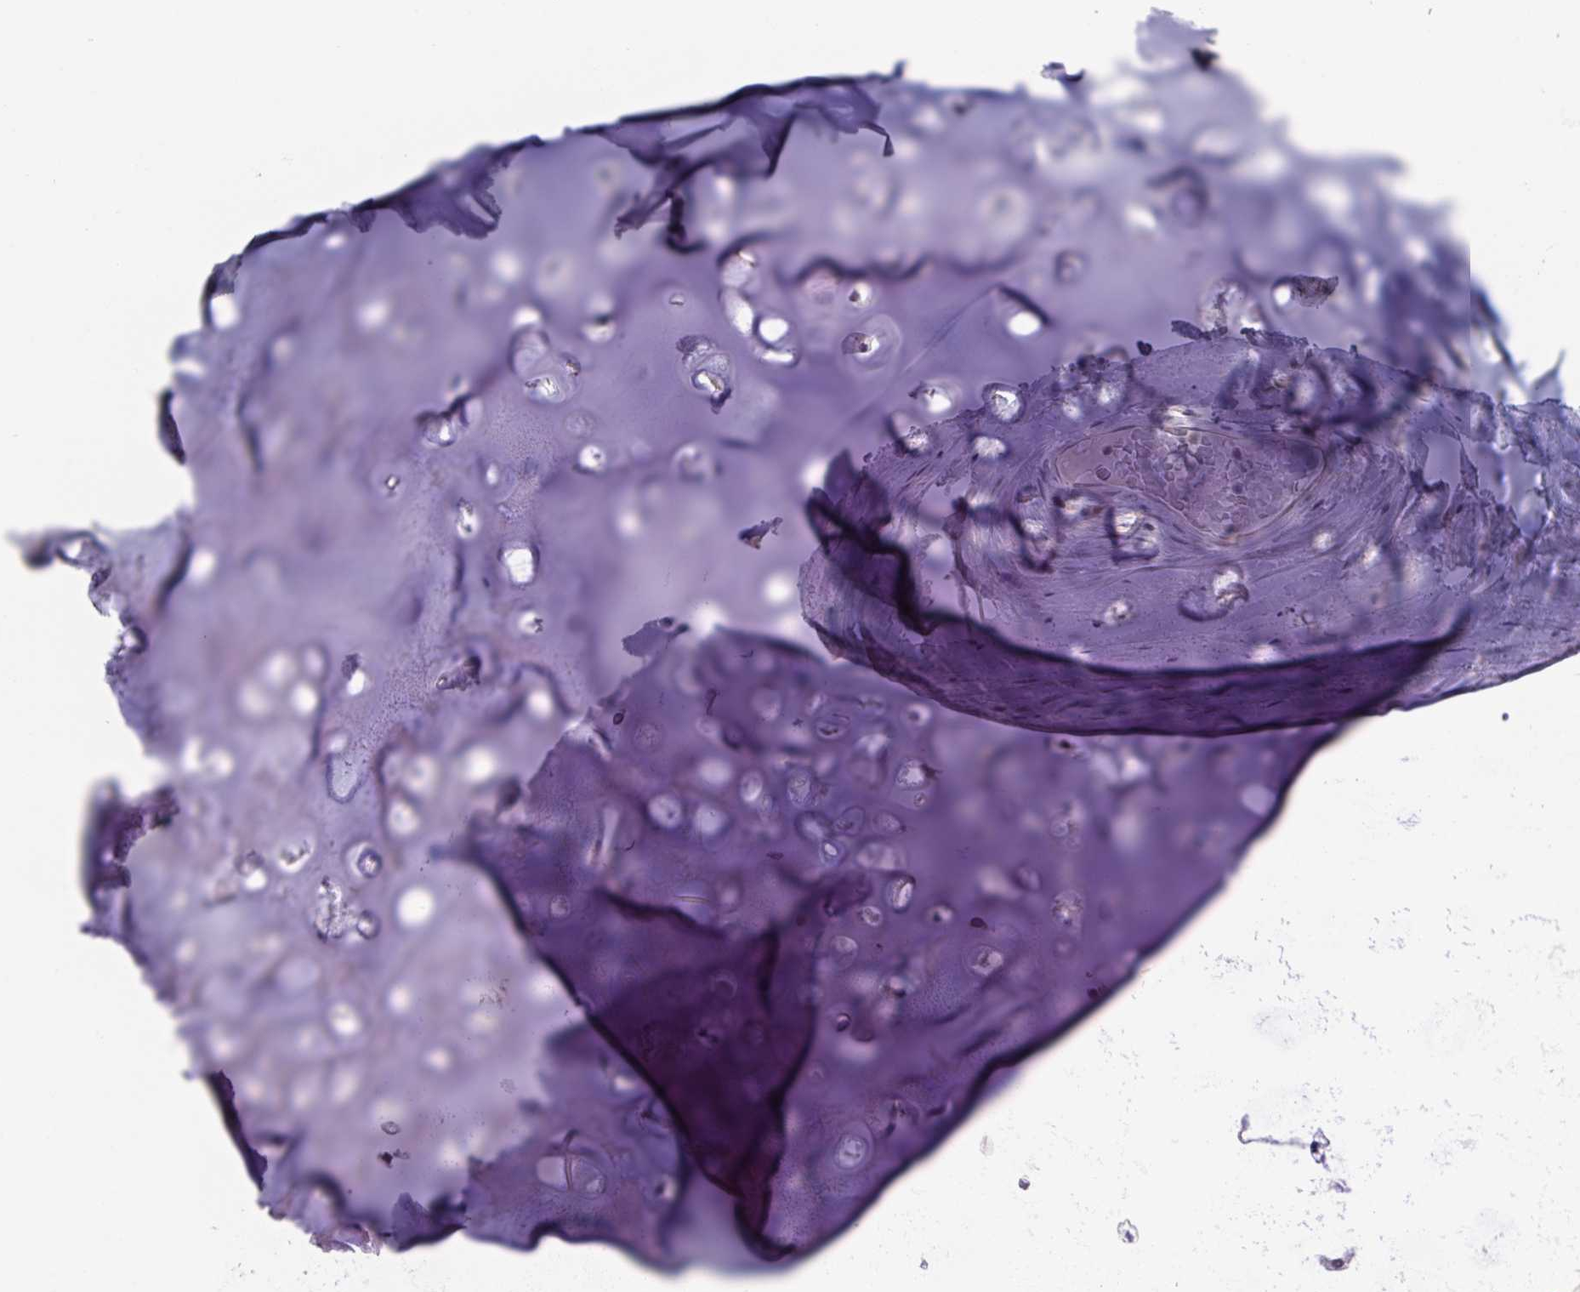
{"staining": {"intensity": "negative", "quantity": "none", "location": "none"}, "tissue": "adipose tissue", "cell_type": "Adipocytes", "image_type": "normal", "snomed": [{"axis": "morphology", "description": "Normal tissue, NOS"}, {"axis": "topography", "description": "Cartilage tissue"}, {"axis": "topography", "description": "Bronchus"}], "caption": "A high-resolution photomicrograph shows immunohistochemistry staining of unremarkable adipose tissue, which demonstrates no significant positivity in adipocytes.", "gene": "RIOK1", "patient": {"sex": "male", "age": 64}}